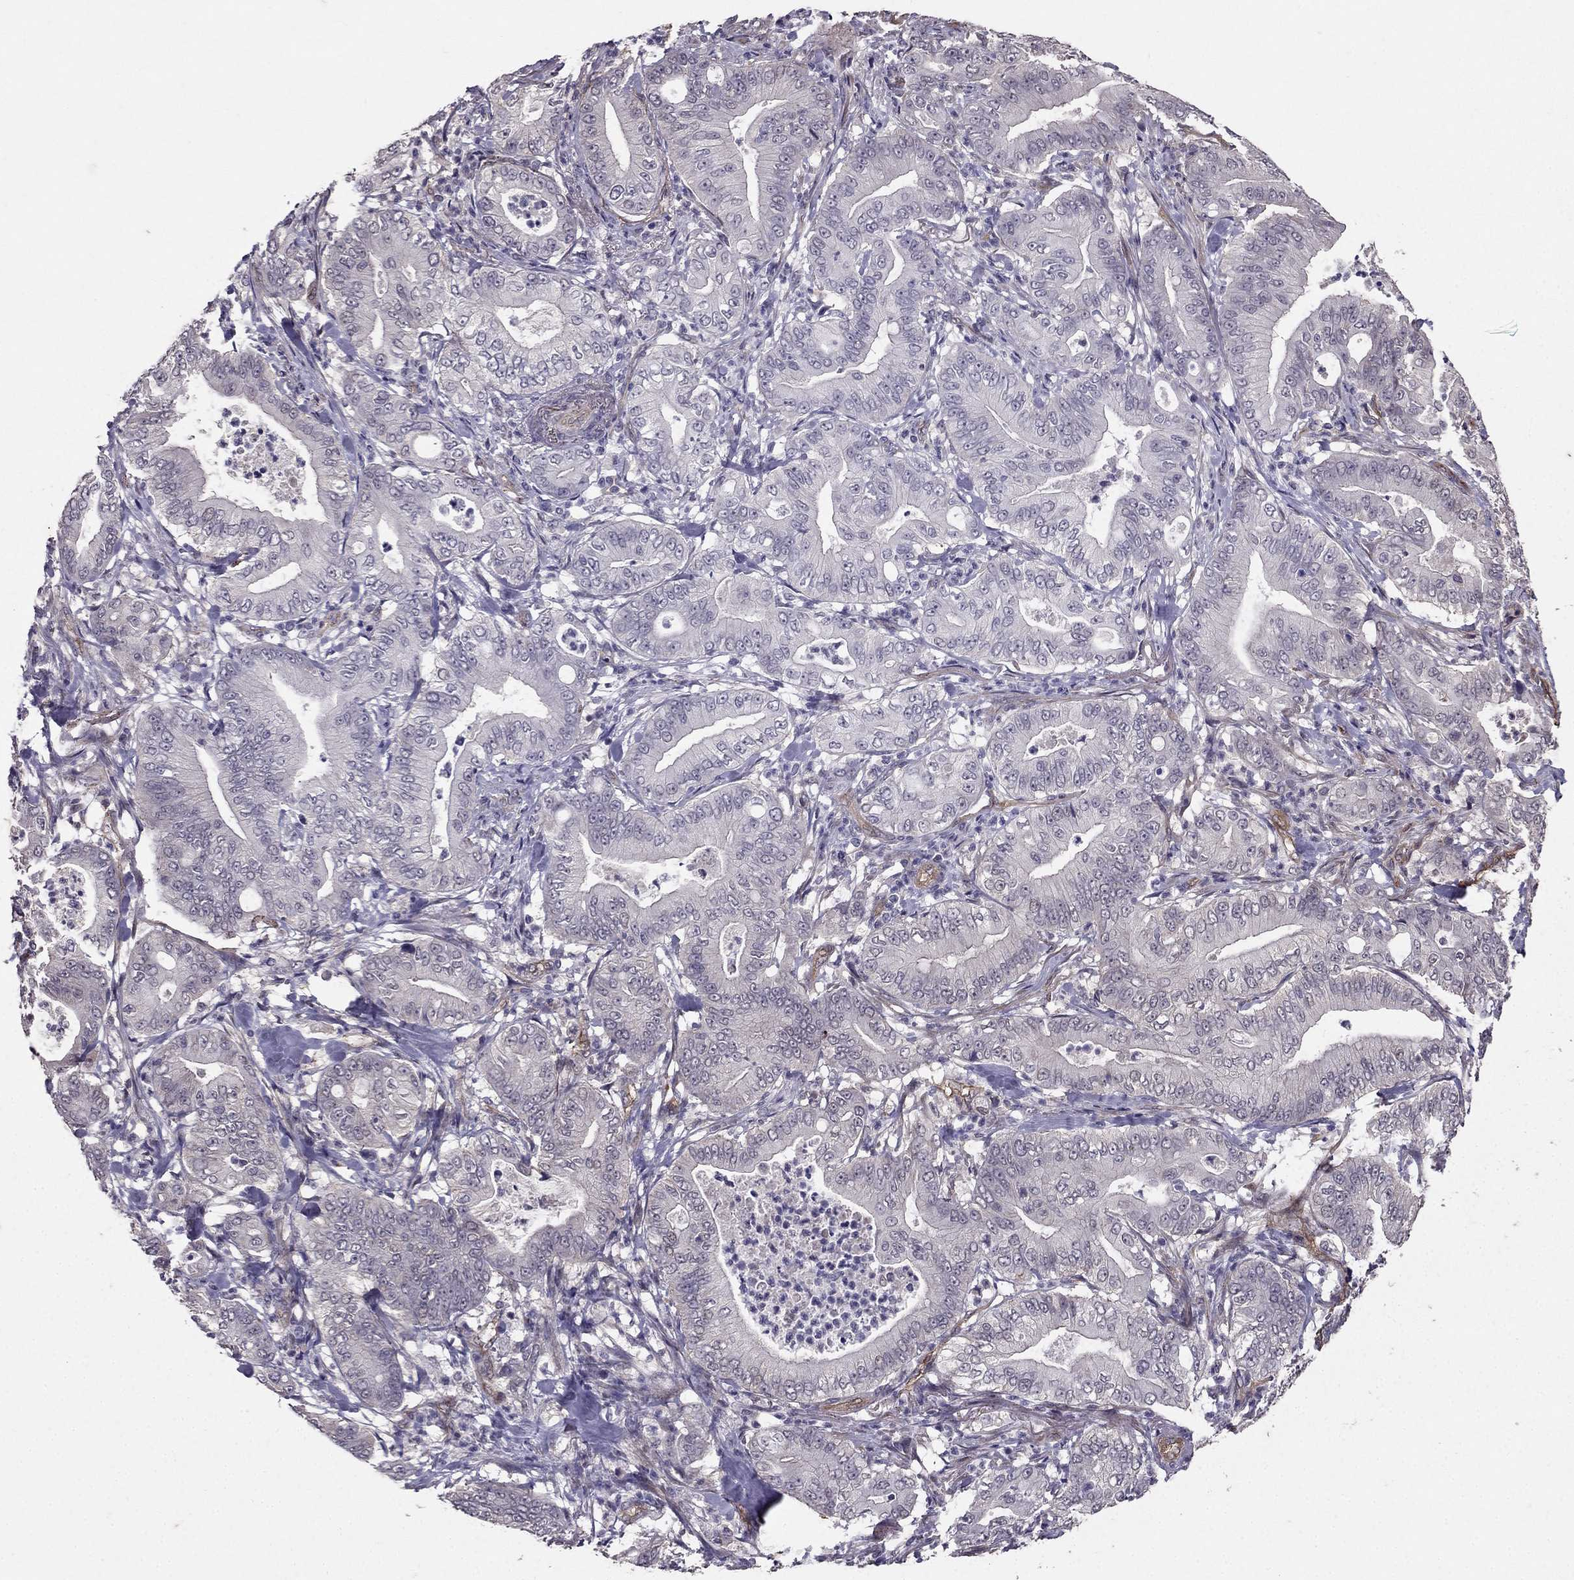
{"staining": {"intensity": "negative", "quantity": "none", "location": "none"}, "tissue": "pancreatic cancer", "cell_type": "Tumor cells", "image_type": "cancer", "snomed": [{"axis": "morphology", "description": "Adenocarcinoma, NOS"}, {"axis": "topography", "description": "Pancreas"}], "caption": "IHC histopathology image of human pancreatic cancer (adenocarcinoma) stained for a protein (brown), which demonstrates no staining in tumor cells.", "gene": "RASIP1", "patient": {"sex": "male", "age": 71}}